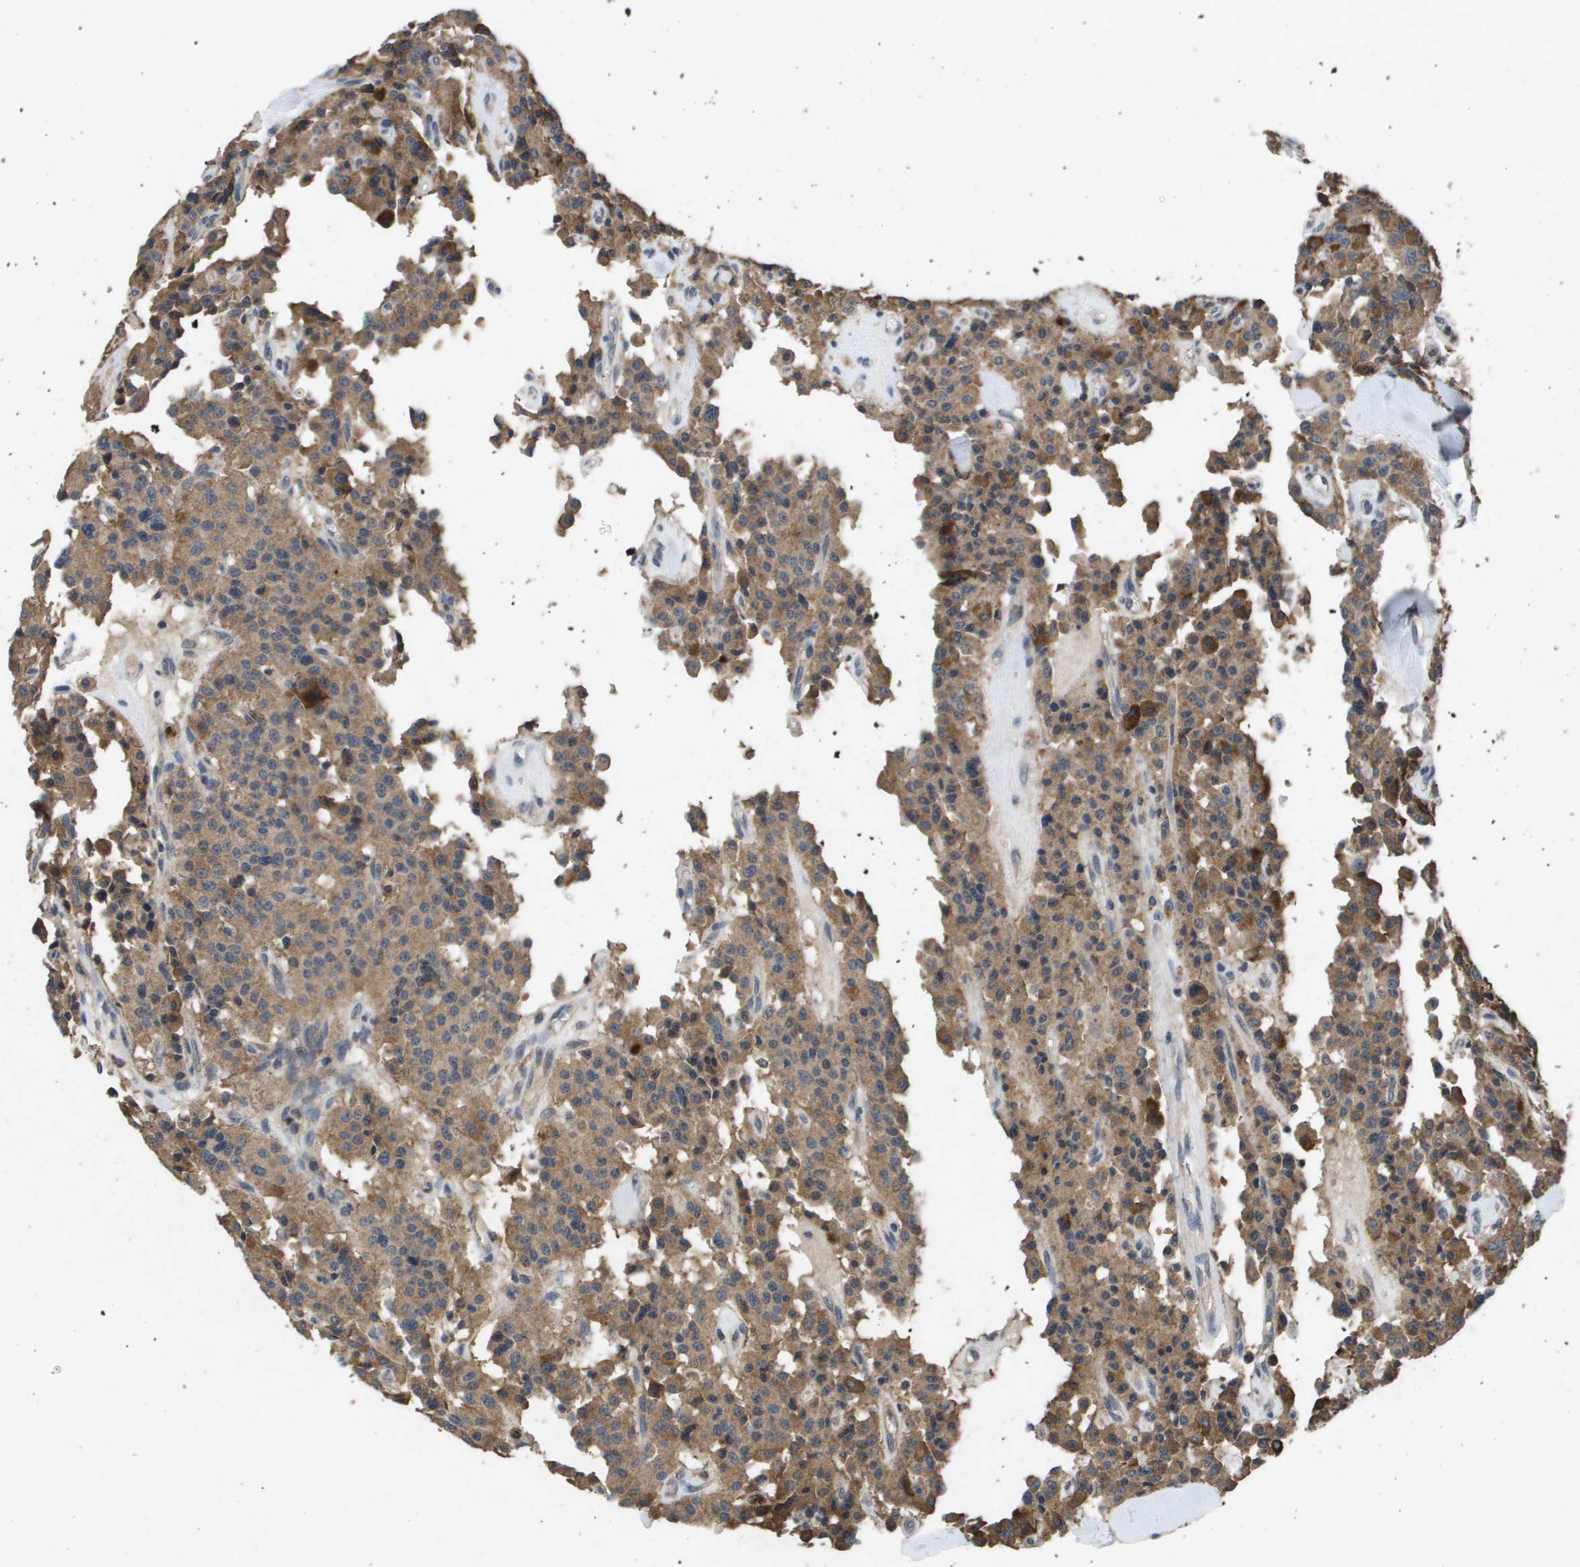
{"staining": {"intensity": "moderate", "quantity": ">75%", "location": "cytoplasmic/membranous"}, "tissue": "carcinoid", "cell_type": "Tumor cells", "image_type": "cancer", "snomed": [{"axis": "morphology", "description": "Carcinoid, malignant, NOS"}, {"axis": "topography", "description": "Lung"}], "caption": "An image of carcinoid stained for a protein reveals moderate cytoplasmic/membranous brown staining in tumor cells.", "gene": "PROC", "patient": {"sex": "male", "age": 30}}